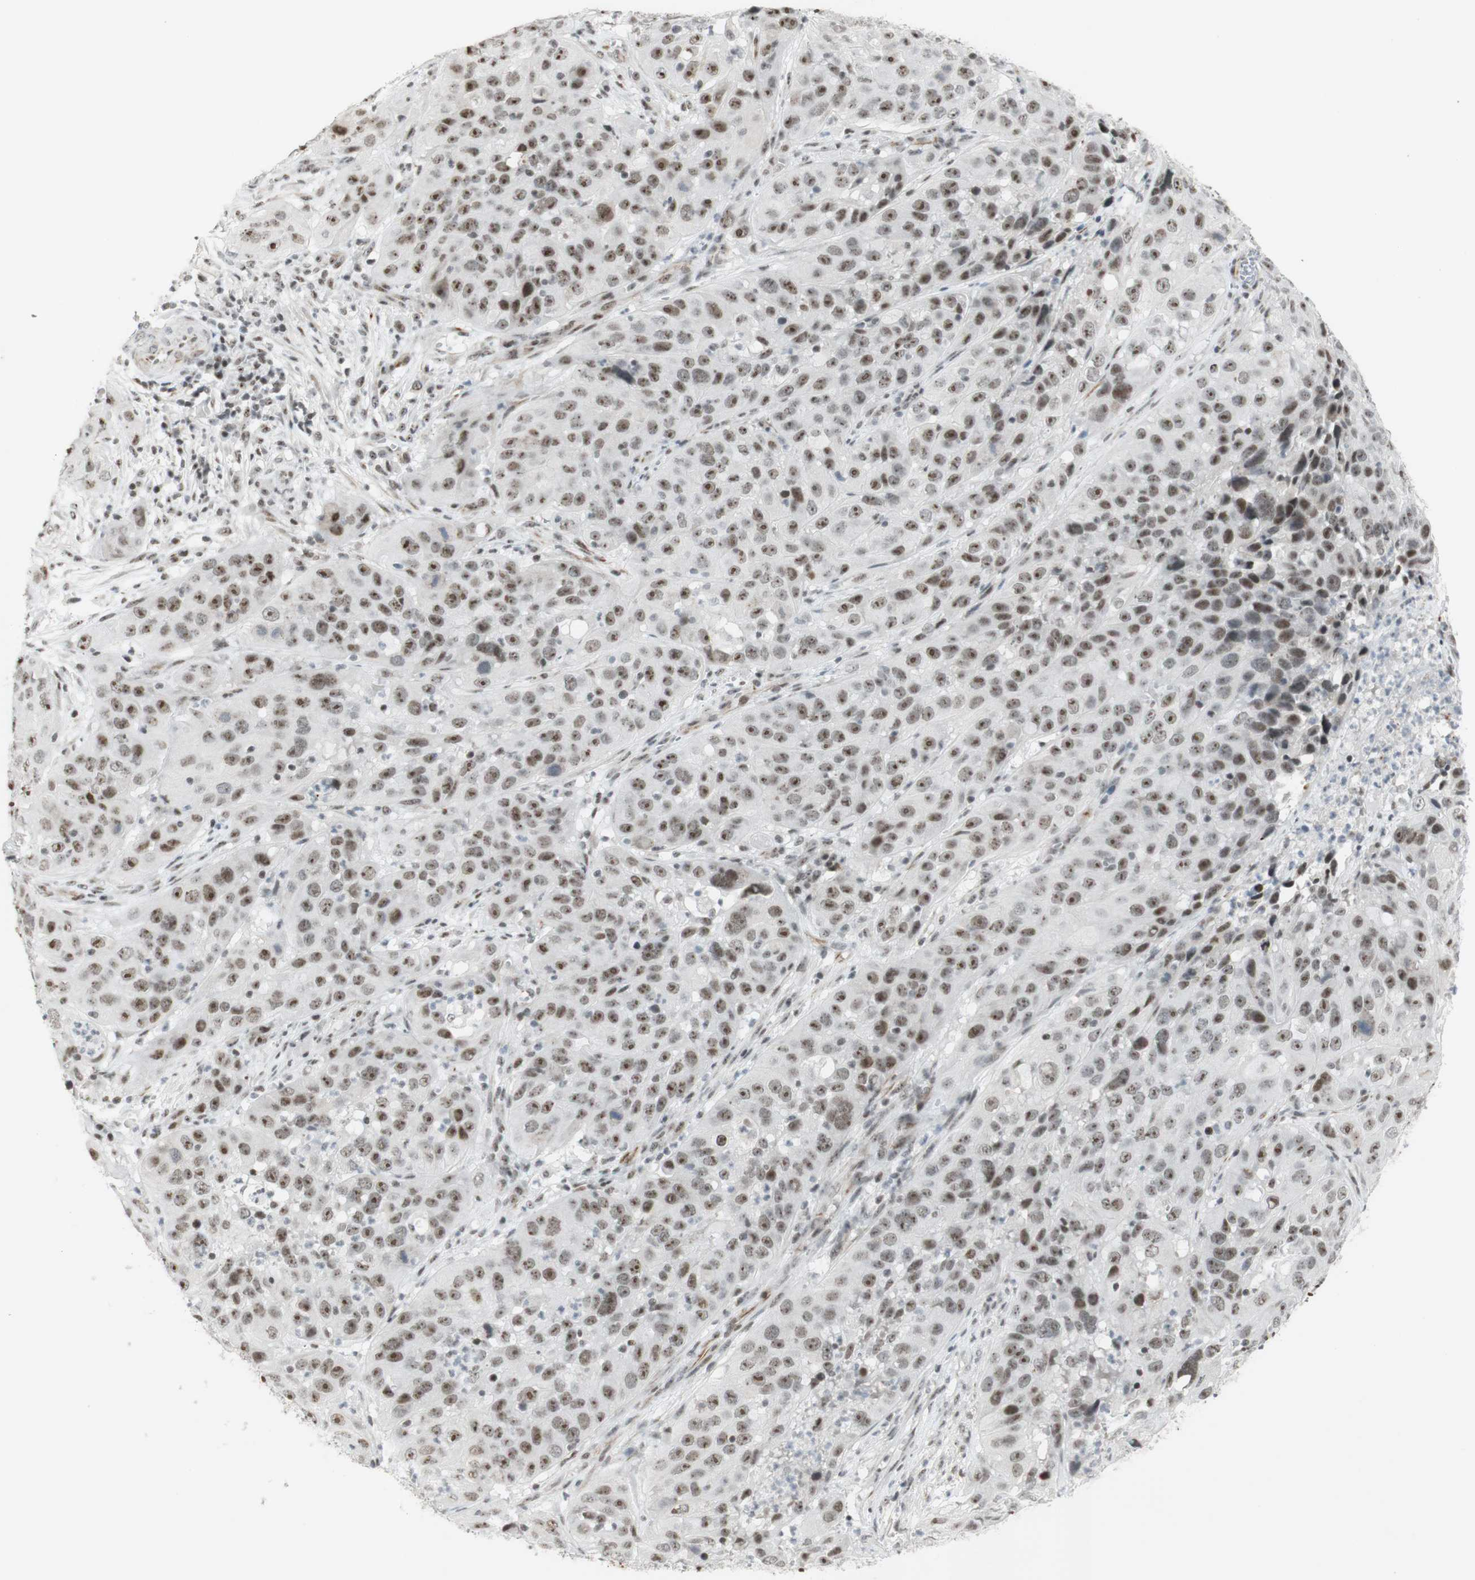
{"staining": {"intensity": "moderate", "quantity": ">75%", "location": "nuclear"}, "tissue": "cervical cancer", "cell_type": "Tumor cells", "image_type": "cancer", "snomed": [{"axis": "morphology", "description": "Squamous cell carcinoma, NOS"}, {"axis": "topography", "description": "Cervix"}], "caption": "The micrograph demonstrates immunohistochemical staining of cervical cancer (squamous cell carcinoma). There is moderate nuclear expression is appreciated in about >75% of tumor cells.", "gene": "IRF1", "patient": {"sex": "female", "age": 32}}